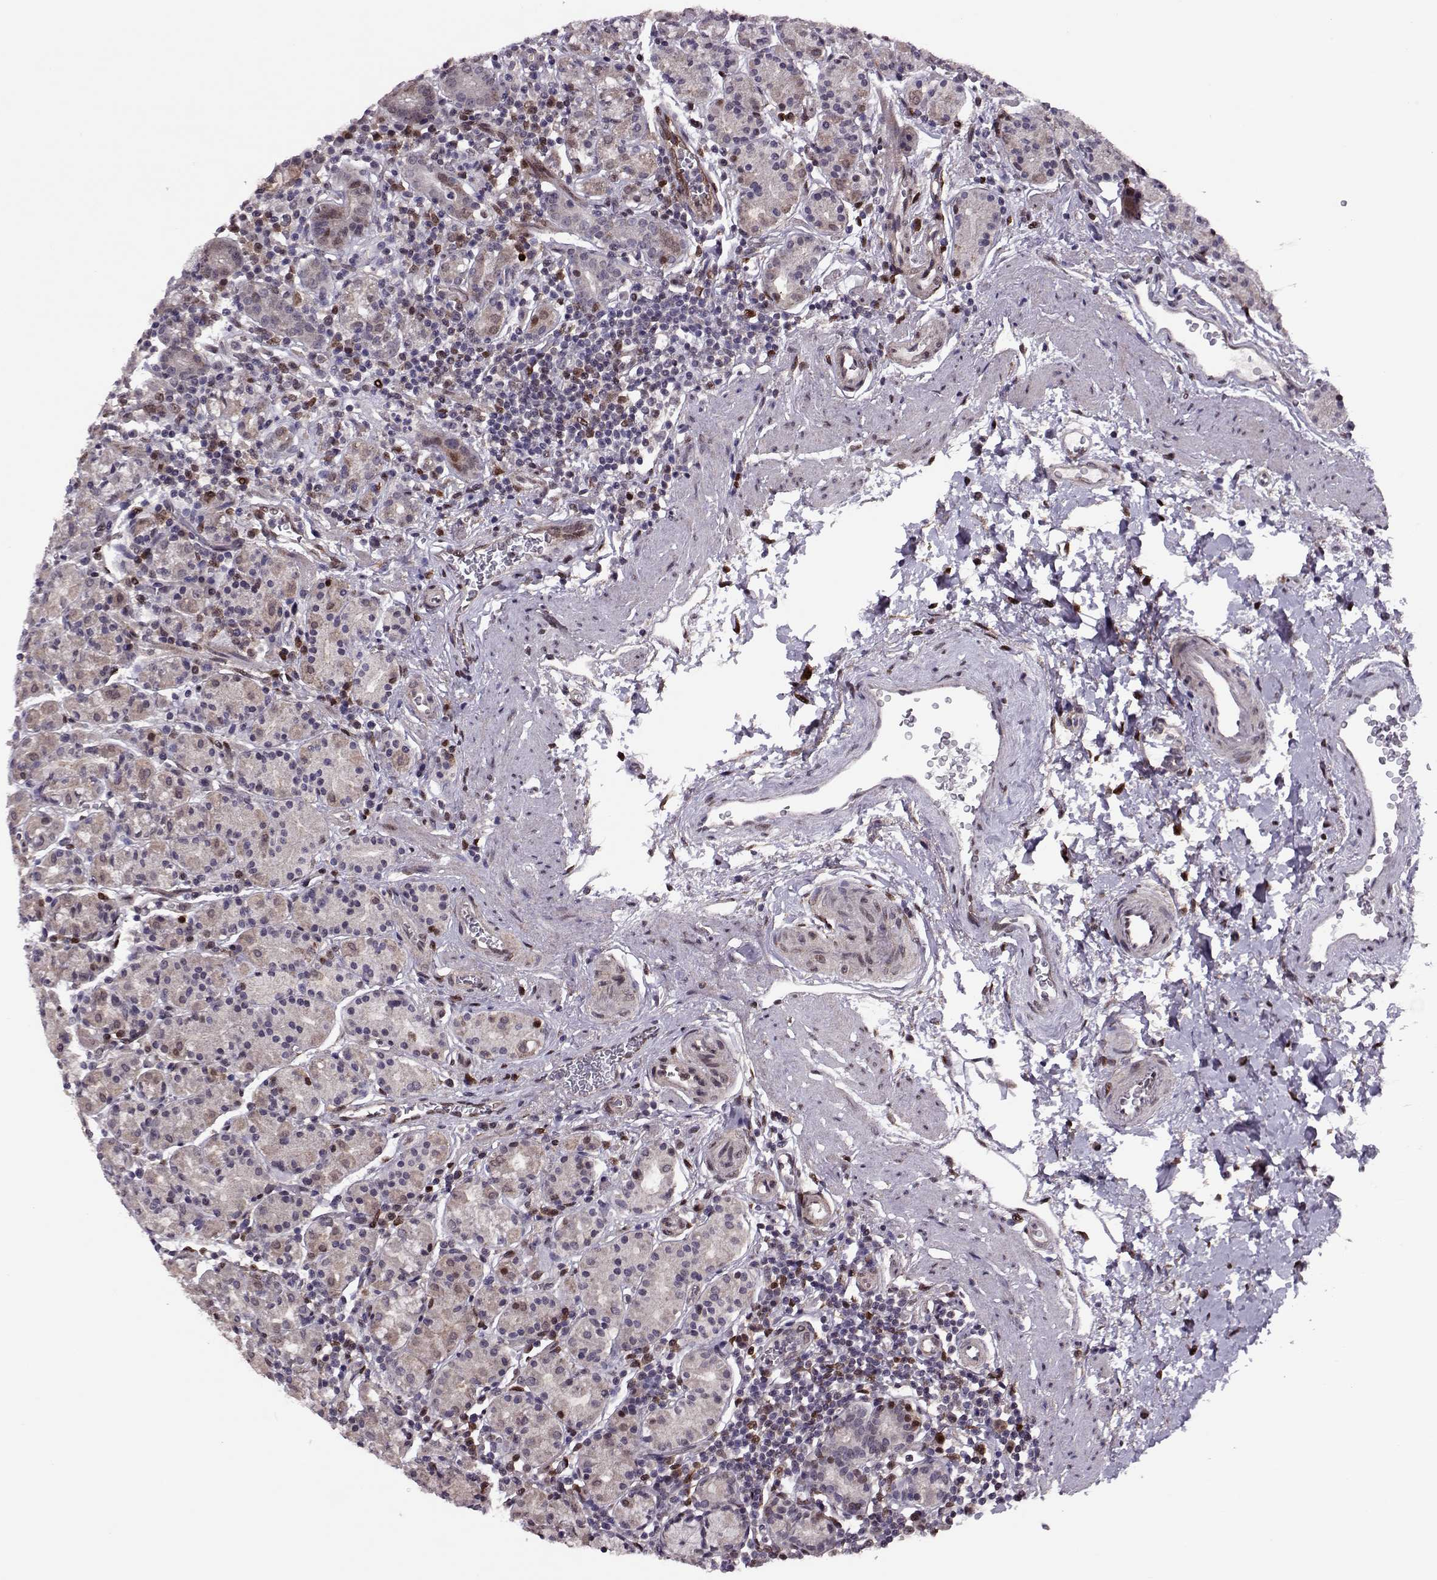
{"staining": {"intensity": "weak", "quantity": "<25%", "location": "nuclear"}, "tissue": "stomach", "cell_type": "Glandular cells", "image_type": "normal", "snomed": [{"axis": "morphology", "description": "Normal tissue, NOS"}, {"axis": "topography", "description": "Stomach, upper"}, {"axis": "topography", "description": "Stomach"}], "caption": "Stomach was stained to show a protein in brown. There is no significant staining in glandular cells. (Stains: DAB (3,3'-diaminobenzidine) IHC with hematoxylin counter stain, Microscopy: brightfield microscopy at high magnification).", "gene": "CDK4", "patient": {"sex": "male", "age": 62}}